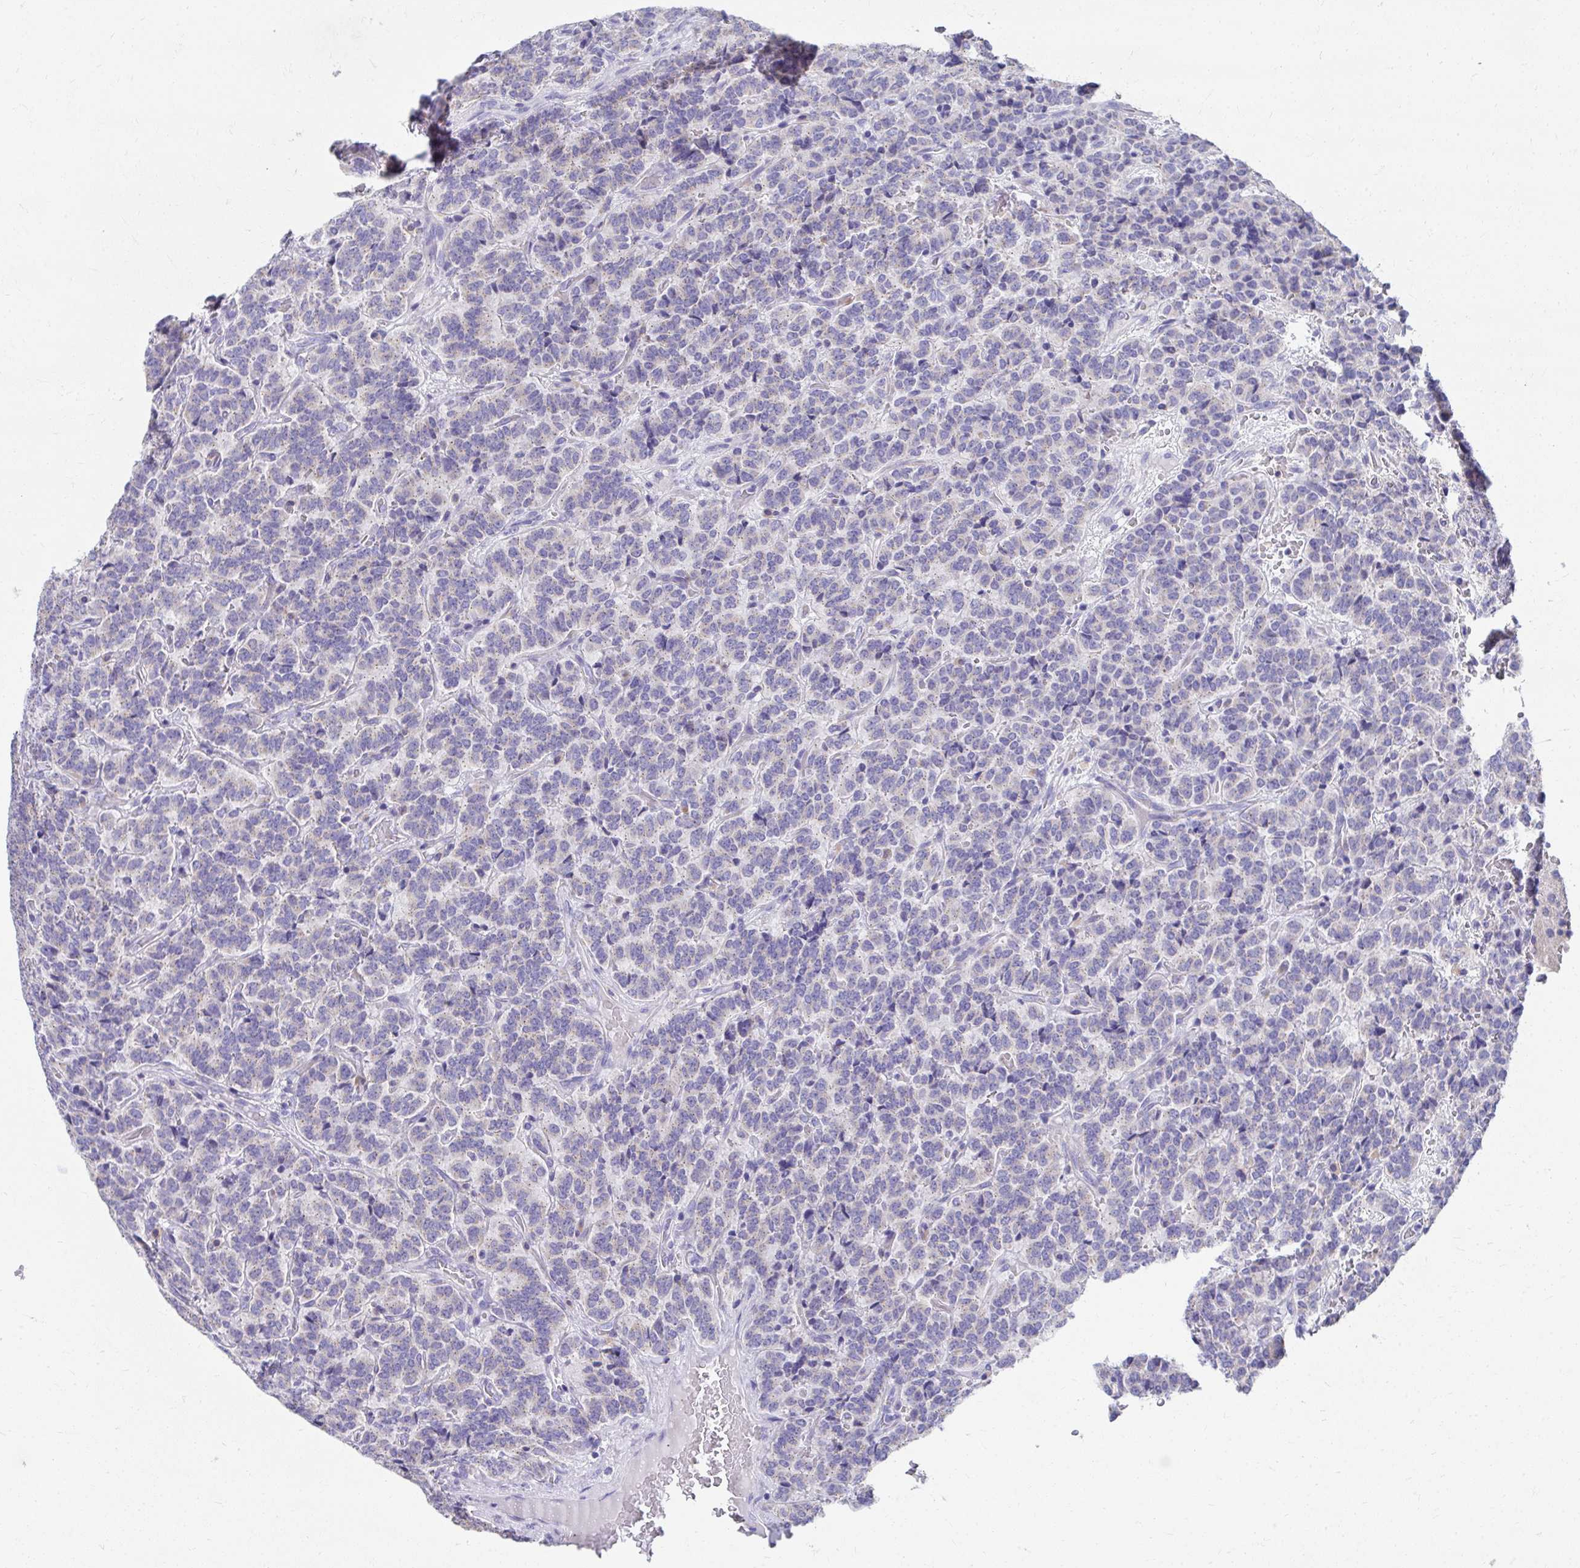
{"staining": {"intensity": "negative", "quantity": "none", "location": "none"}, "tissue": "carcinoid", "cell_type": "Tumor cells", "image_type": "cancer", "snomed": [{"axis": "morphology", "description": "Carcinoid, malignant, NOS"}, {"axis": "topography", "description": "Pancreas"}], "caption": "DAB (3,3'-diaminobenzidine) immunohistochemical staining of human carcinoid (malignant) displays no significant staining in tumor cells.", "gene": "TMPRSS2", "patient": {"sex": "male", "age": 36}}